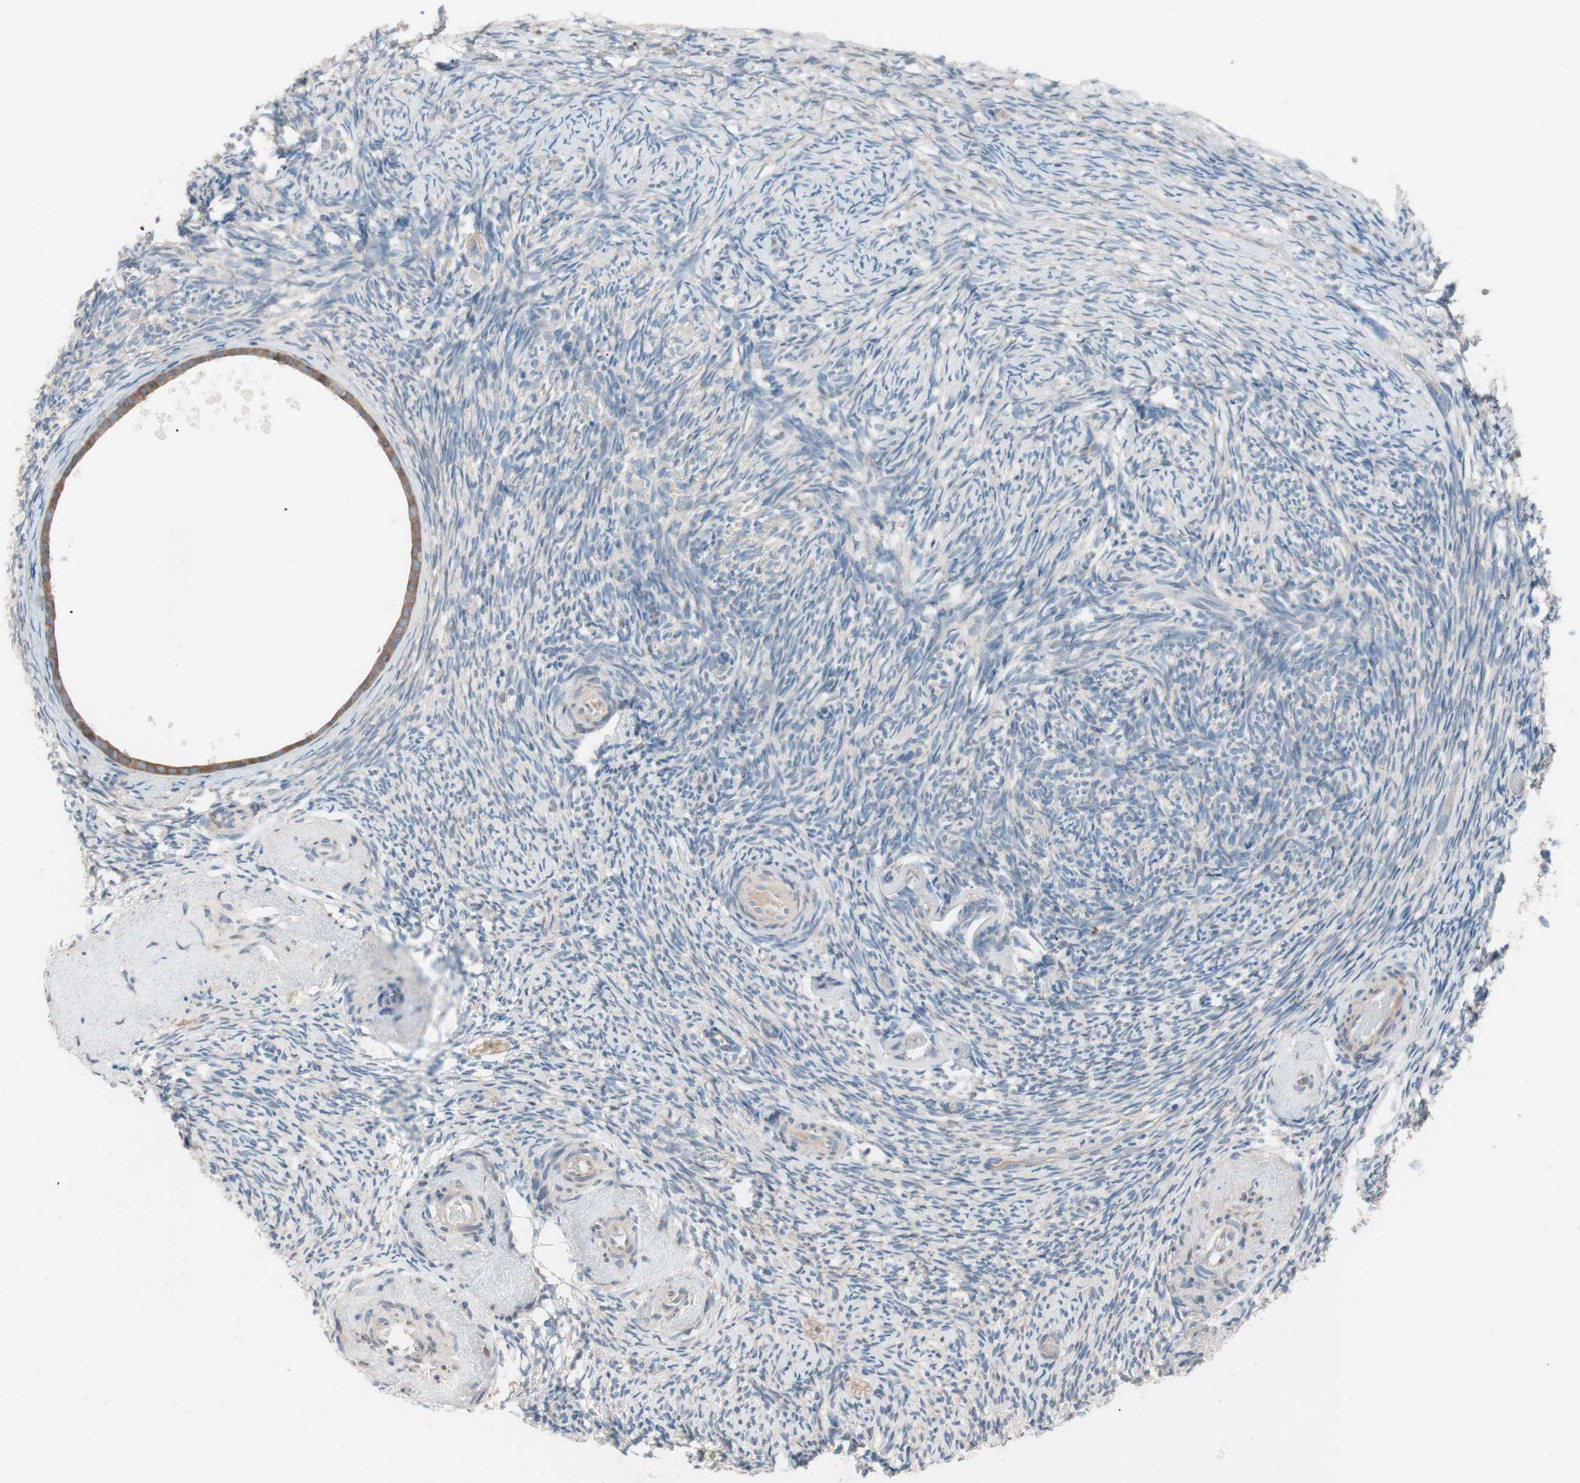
{"staining": {"intensity": "negative", "quantity": "none", "location": "none"}, "tissue": "ovary", "cell_type": "Ovarian stroma cells", "image_type": "normal", "snomed": [{"axis": "morphology", "description": "Normal tissue, NOS"}, {"axis": "topography", "description": "Ovary"}], "caption": "The immunohistochemistry photomicrograph has no significant staining in ovarian stroma cells of ovary. (DAB IHC with hematoxylin counter stain).", "gene": "FAAH", "patient": {"sex": "female", "age": 60}}